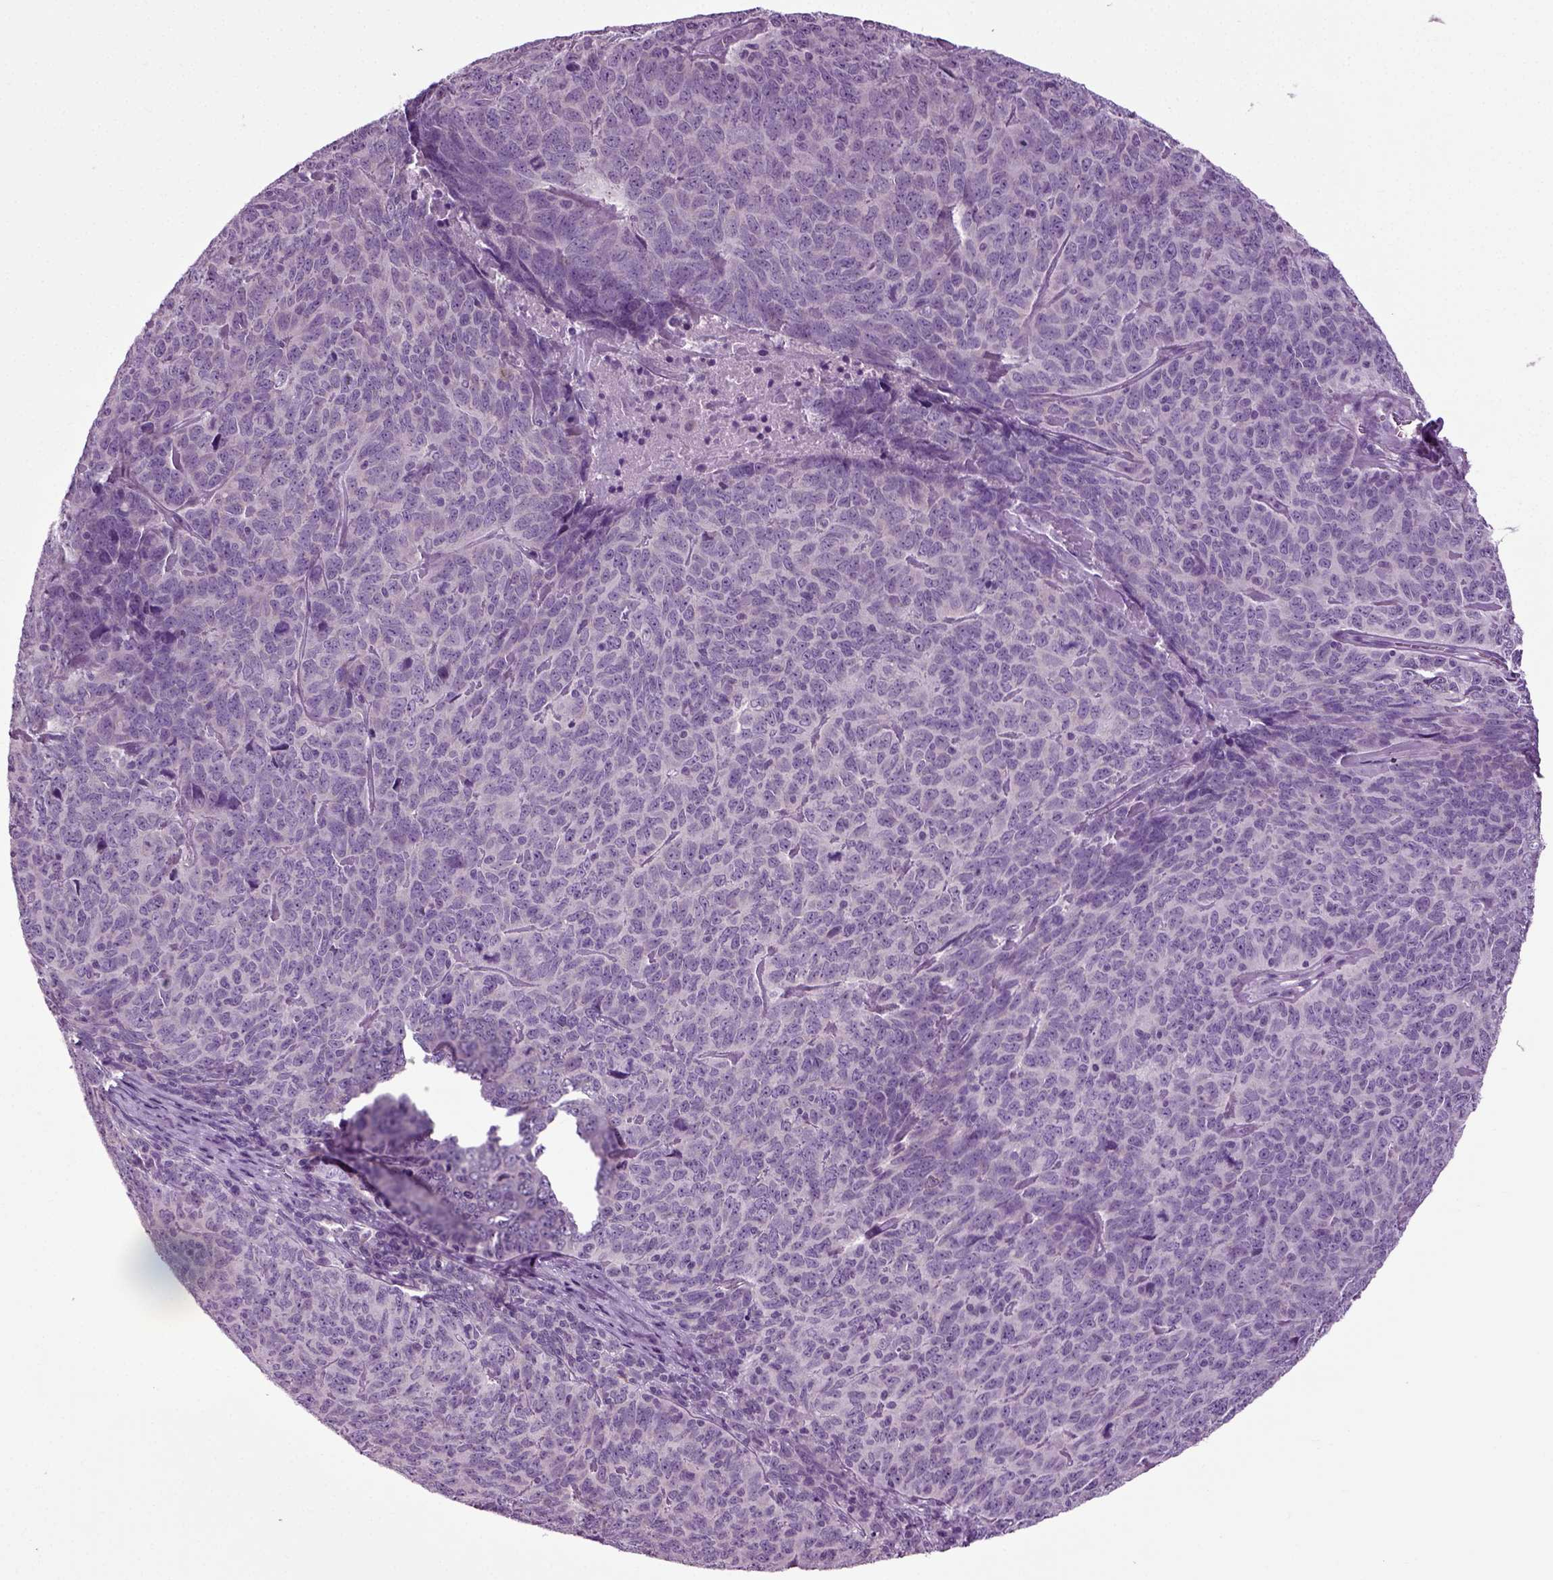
{"staining": {"intensity": "negative", "quantity": "none", "location": "none"}, "tissue": "skin cancer", "cell_type": "Tumor cells", "image_type": "cancer", "snomed": [{"axis": "morphology", "description": "Squamous cell carcinoma, NOS"}, {"axis": "topography", "description": "Skin"}, {"axis": "topography", "description": "Anal"}], "caption": "Protein analysis of squamous cell carcinoma (skin) displays no significant staining in tumor cells. Brightfield microscopy of IHC stained with DAB (brown) and hematoxylin (blue), captured at high magnification.", "gene": "DNAH10", "patient": {"sex": "female", "age": 51}}